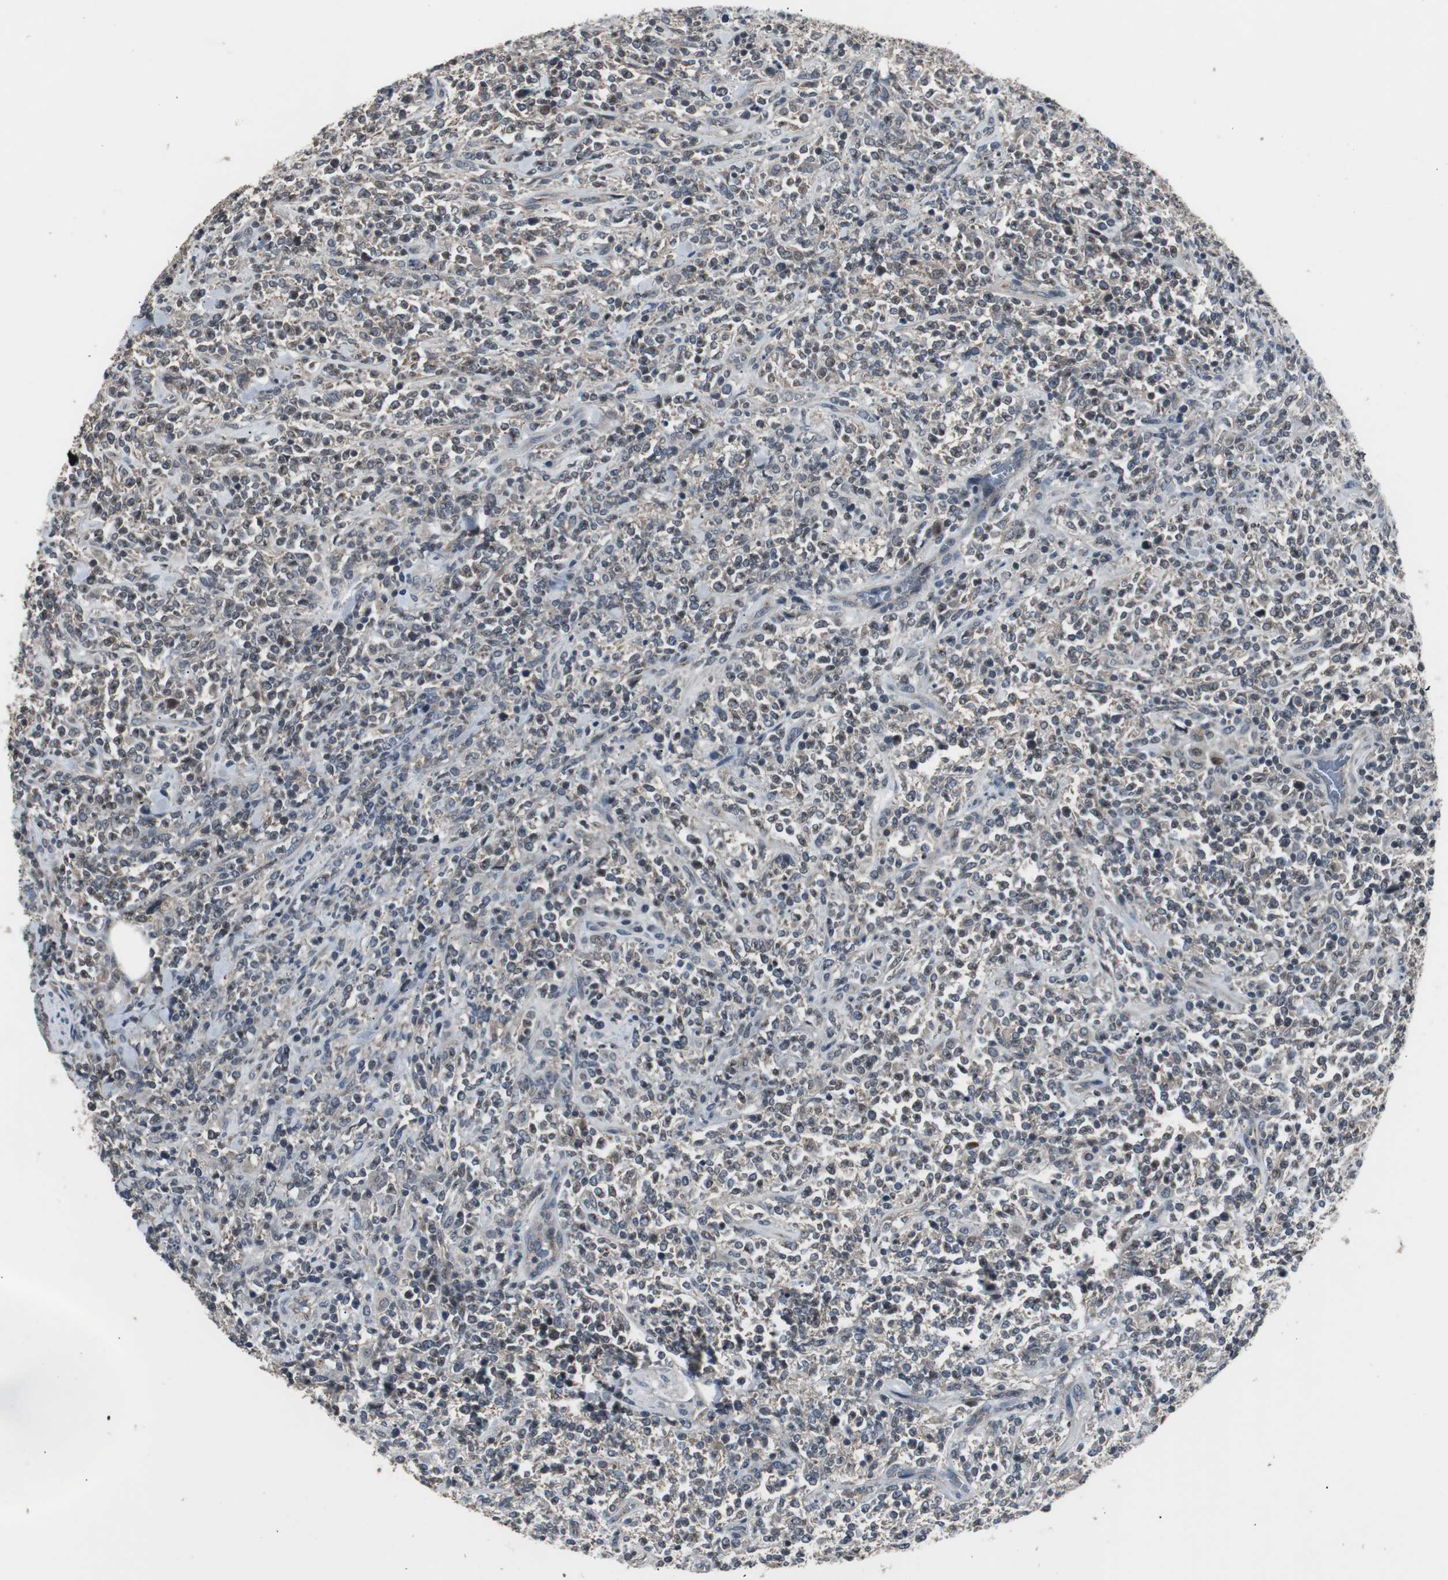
{"staining": {"intensity": "weak", "quantity": "<25%", "location": "cytoplasmic/membranous"}, "tissue": "lymphoma", "cell_type": "Tumor cells", "image_type": "cancer", "snomed": [{"axis": "morphology", "description": "Malignant lymphoma, non-Hodgkin's type, High grade"}, {"axis": "topography", "description": "Soft tissue"}], "caption": "Immunohistochemical staining of malignant lymphoma, non-Hodgkin's type (high-grade) exhibits no significant staining in tumor cells.", "gene": "ZMPSTE24", "patient": {"sex": "male", "age": 18}}